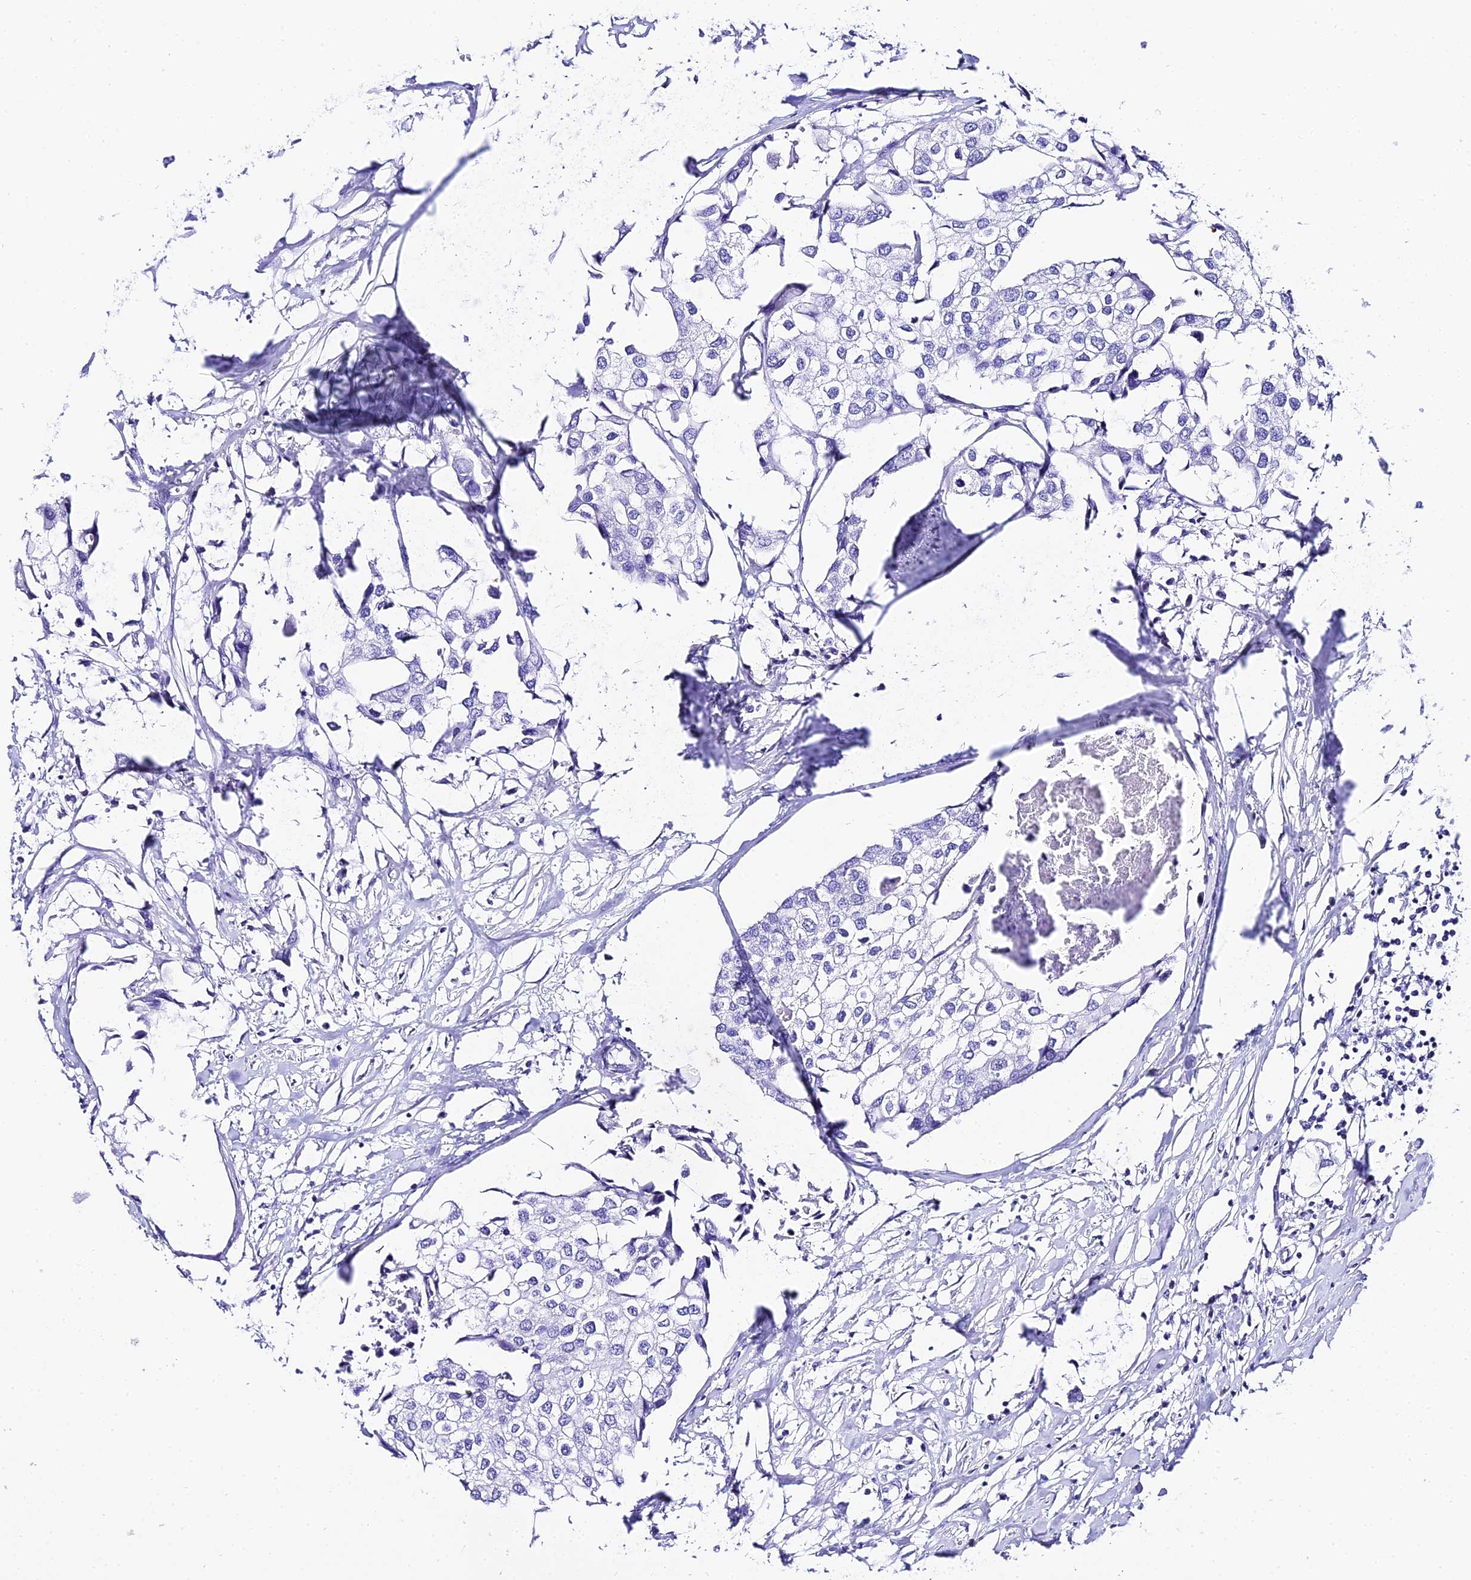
{"staining": {"intensity": "negative", "quantity": "none", "location": "none"}, "tissue": "urothelial cancer", "cell_type": "Tumor cells", "image_type": "cancer", "snomed": [{"axis": "morphology", "description": "Urothelial carcinoma, High grade"}, {"axis": "topography", "description": "Urinary bladder"}], "caption": "This is an immunohistochemistry photomicrograph of urothelial cancer. There is no expression in tumor cells.", "gene": "TRMT44", "patient": {"sex": "male", "age": 64}}